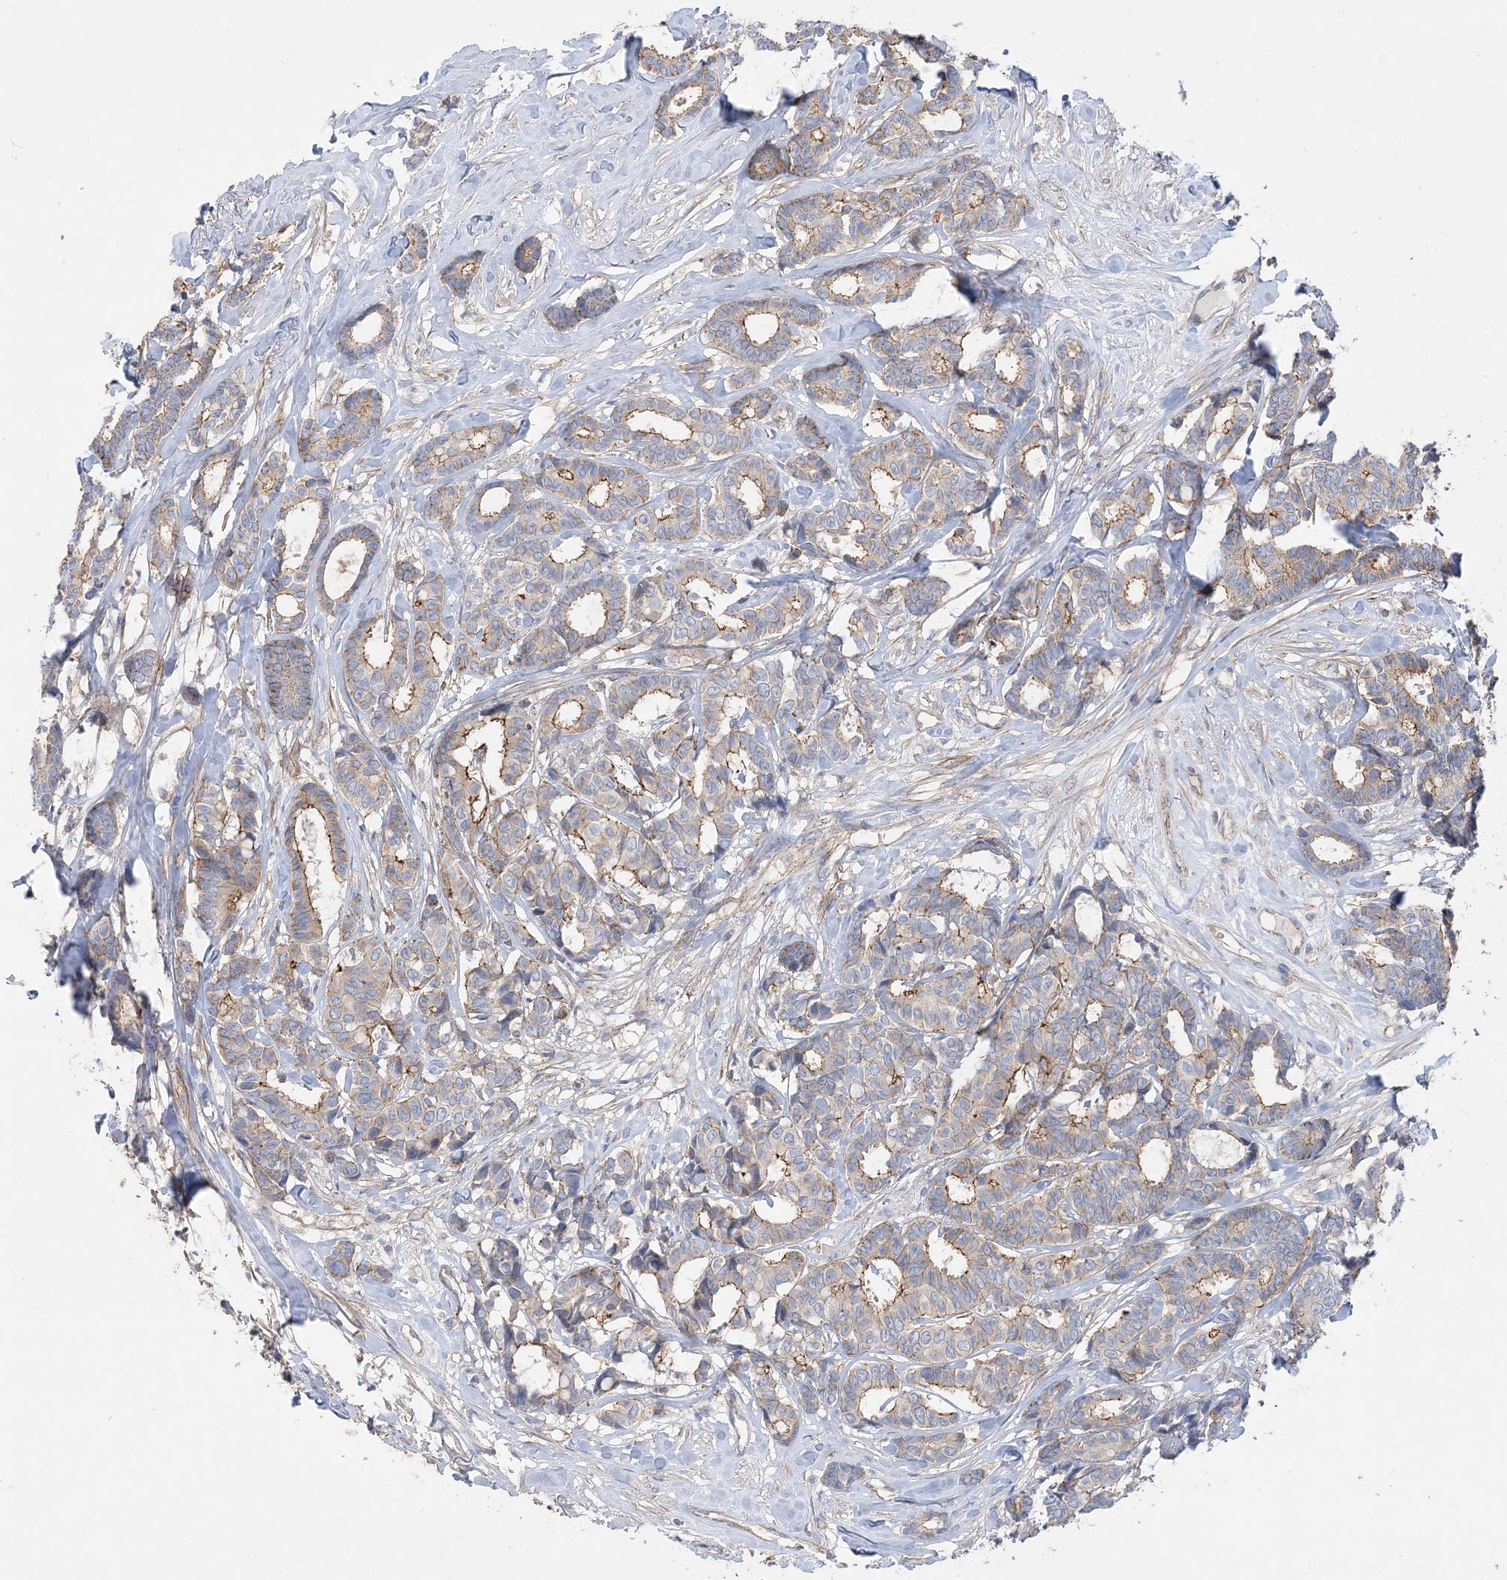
{"staining": {"intensity": "moderate", "quantity": "25%-75%", "location": "cytoplasmic/membranous"}, "tissue": "breast cancer", "cell_type": "Tumor cells", "image_type": "cancer", "snomed": [{"axis": "morphology", "description": "Duct carcinoma"}, {"axis": "topography", "description": "Breast"}], "caption": "Immunohistochemistry of human breast intraductal carcinoma demonstrates medium levels of moderate cytoplasmic/membranous positivity in approximately 25%-75% of tumor cells. (Stains: DAB in brown, nuclei in blue, Microscopy: brightfield microscopy at high magnification).", "gene": "PIGC", "patient": {"sex": "female", "age": 87}}